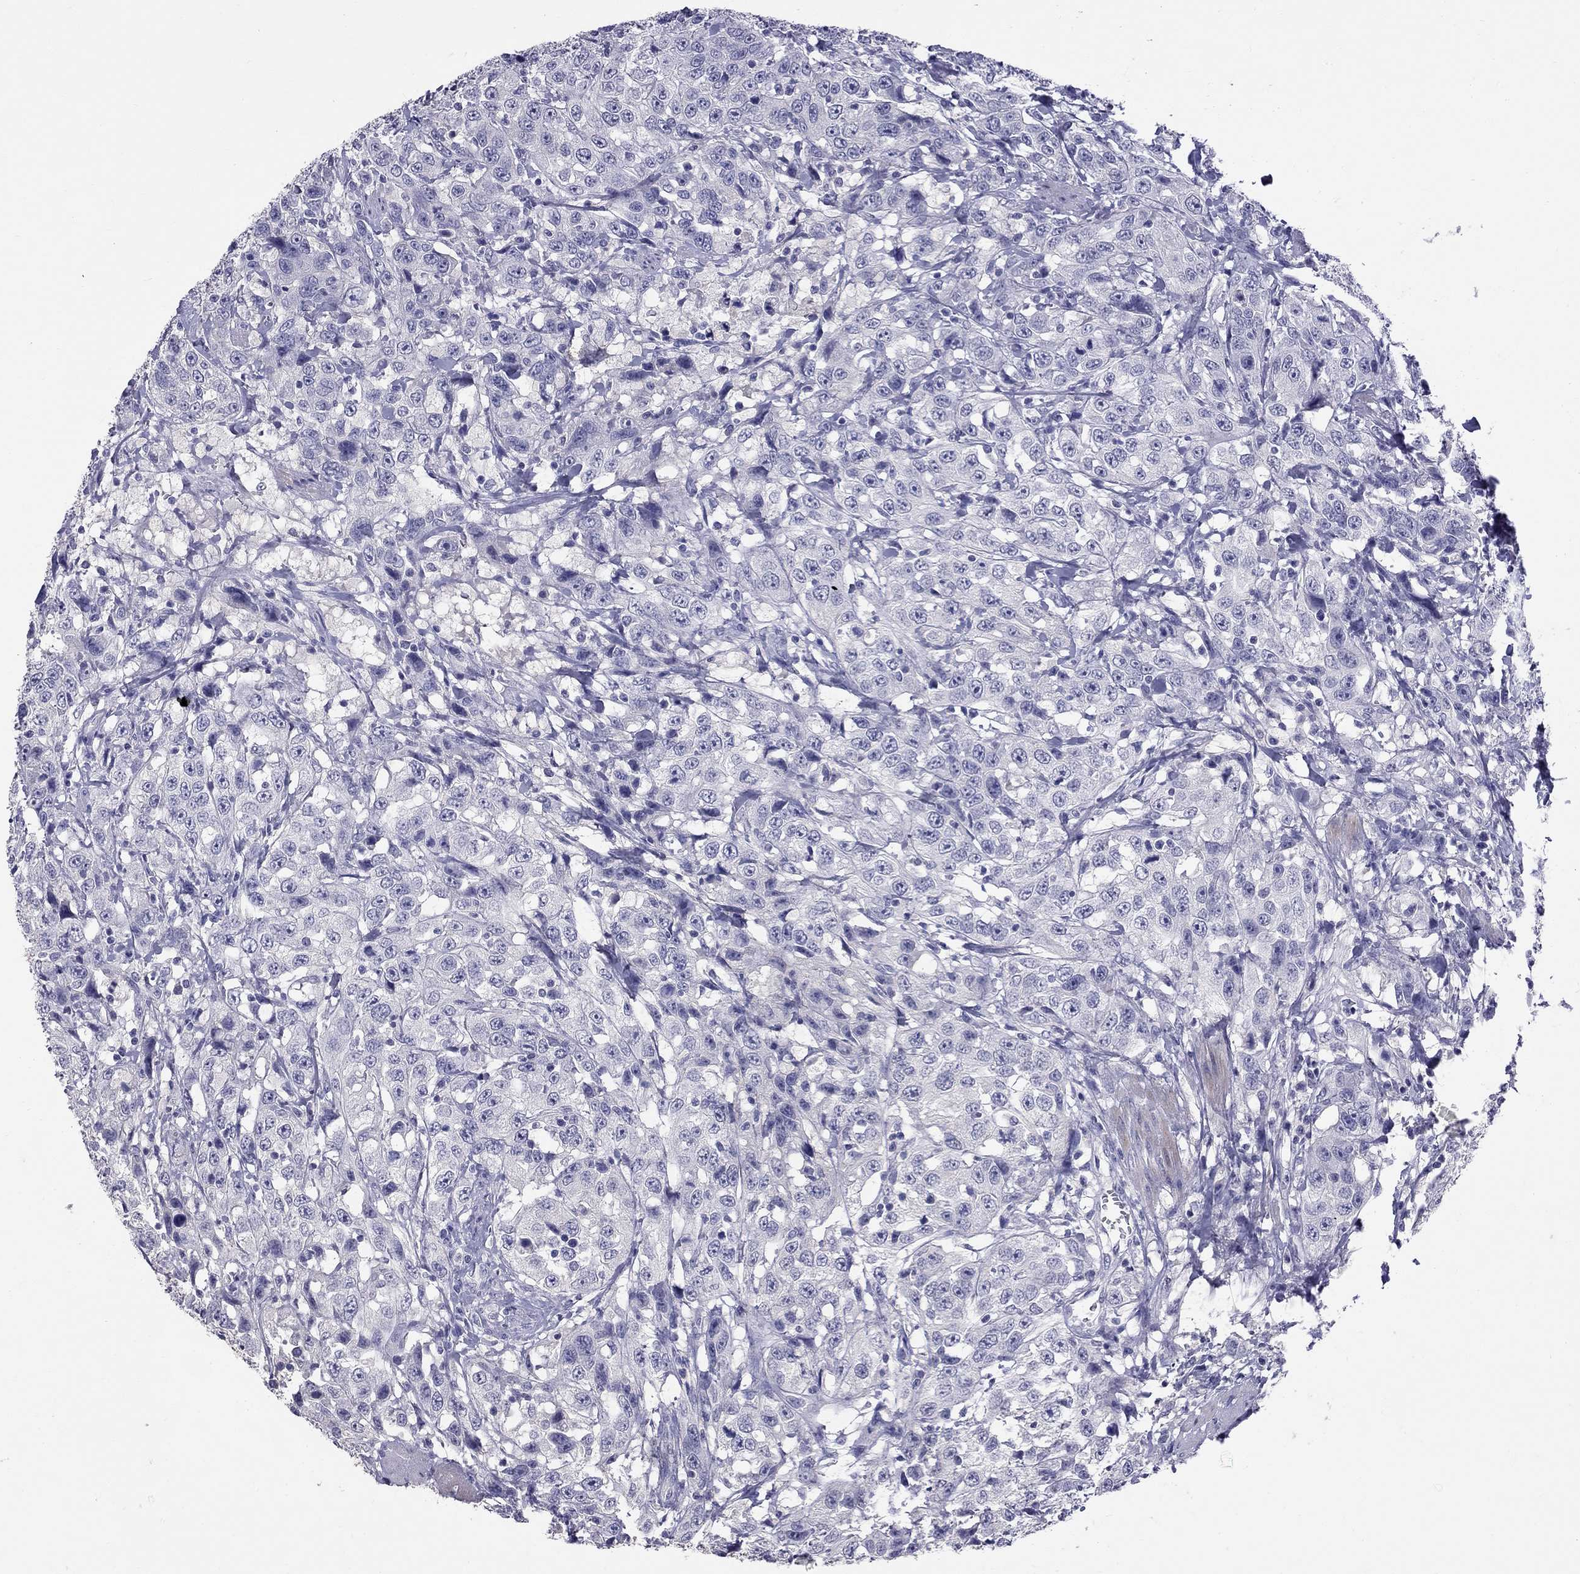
{"staining": {"intensity": "negative", "quantity": "none", "location": "none"}, "tissue": "urothelial cancer", "cell_type": "Tumor cells", "image_type": "cancer", "snomed": [{"axis": "morphology", "description": "Urothelial carcinoma, NOS"}, {"axis": "morphology", "description": "Urothelial carcinoma, High grade"}, {"axis": "topography", "description": "Urinary bladder"}], "caption": "Immunohistochemistry histopathology image of human urothelial carcinoma (high-grade) stained for a protein (brown), which displays no positivity in tumor cells. (DAB IHC visualized using brightfield microscopy, high magnification).", "gene": "CFAP91", "patient": {"sex": "female", "age": 73}}